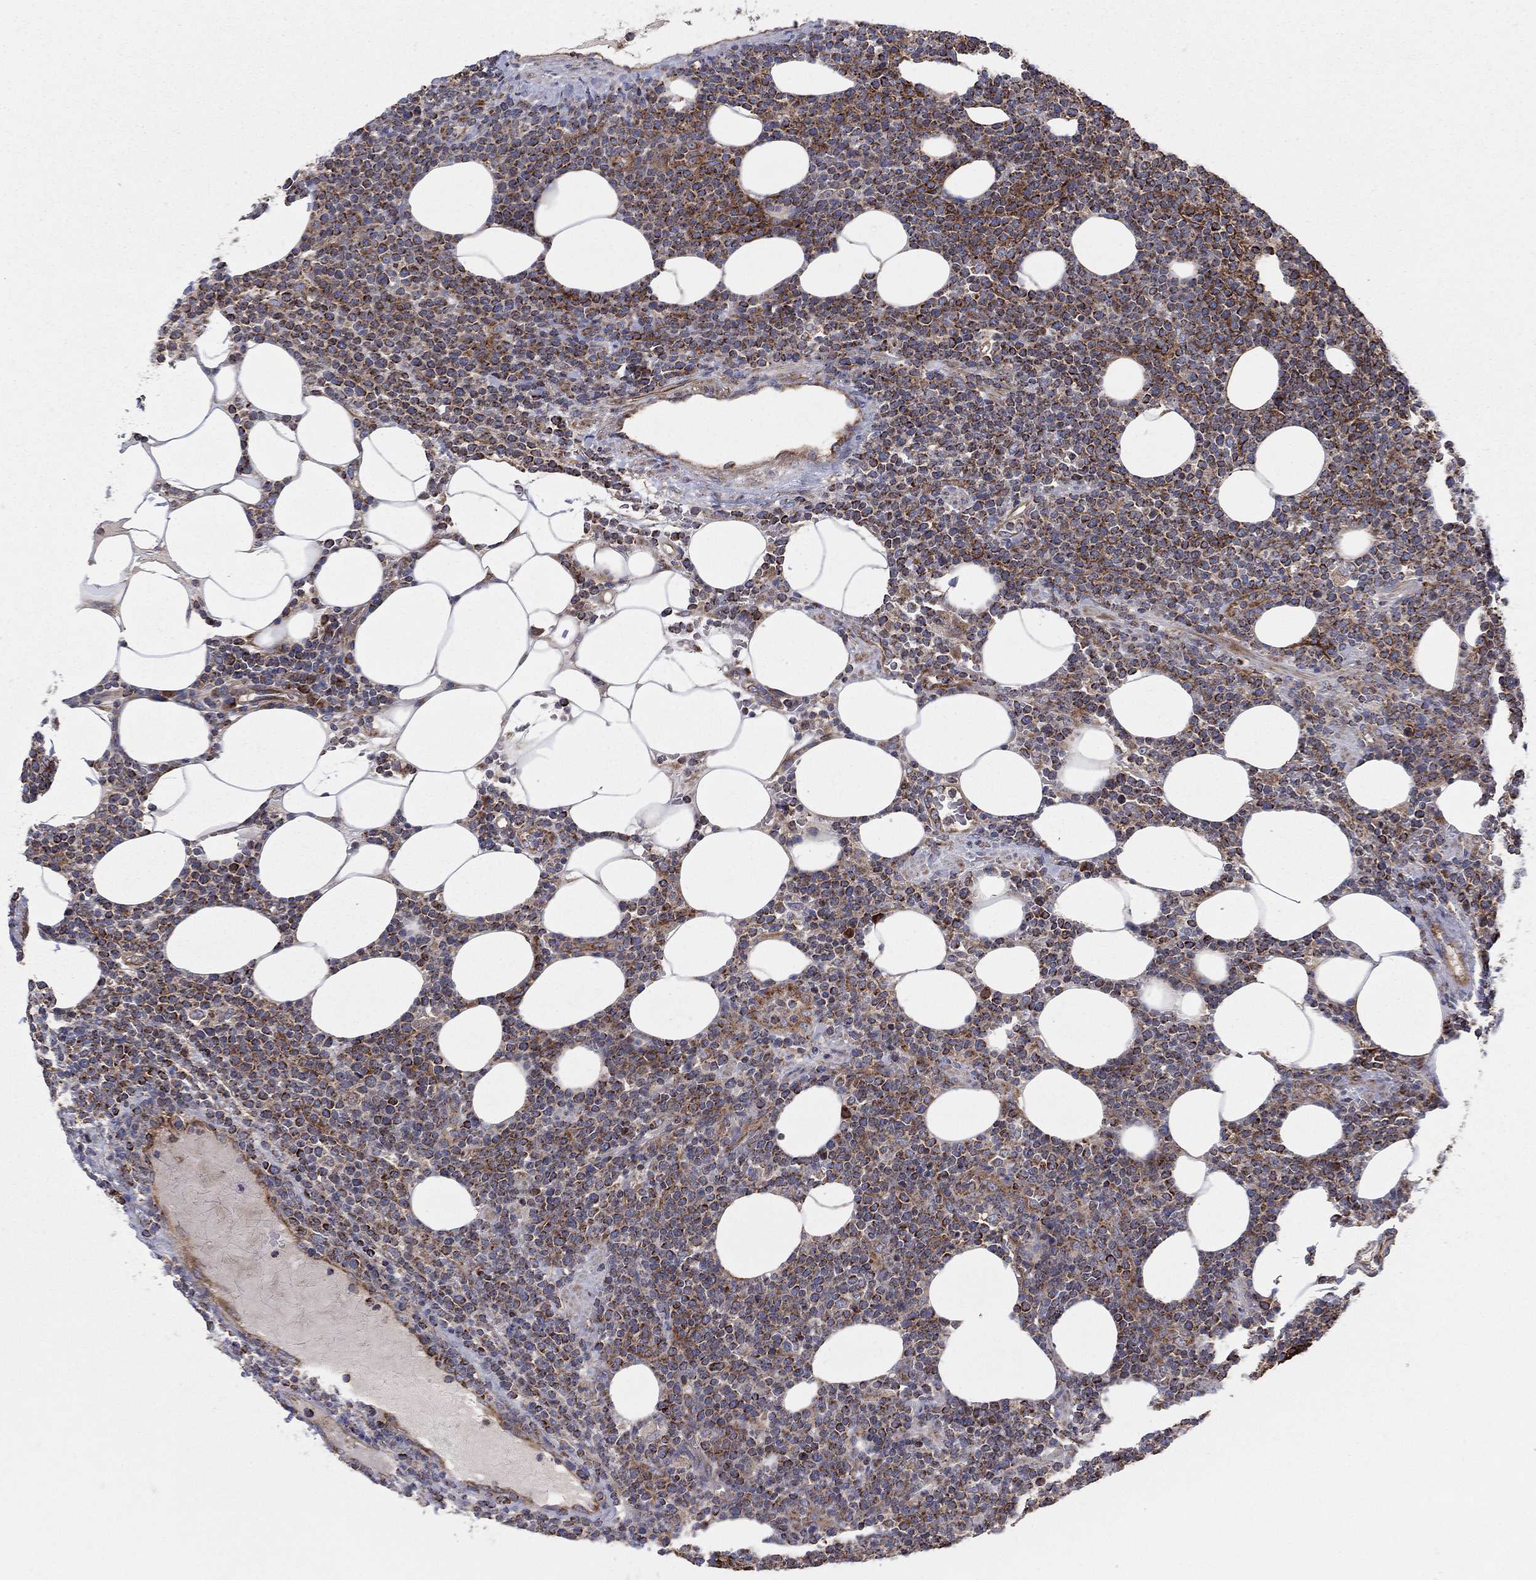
{"staining": {"intensity": "moderate", "quantity": "25%-75%", "location": "cytoplasmic/membranous"}, "tissue": "lymphoma", "cell_type": "Tumor cells", "image_type": "cancer", "snomed": [{"axis": "morphology", "description": "Malignant lymphoma, non-Hodgkin's type, High grade"}, {"axis": "topography", "description": "Lymph node"}], "caption": "Immunohistochemical staining of human lymphoma demonstrates medium levels of moderate cytoplasmic/membranous protein positivity in approximately 25%-75% of tumor cells.", "gene": "MIX23", "patient": {"sex": "male", "age": 61}}